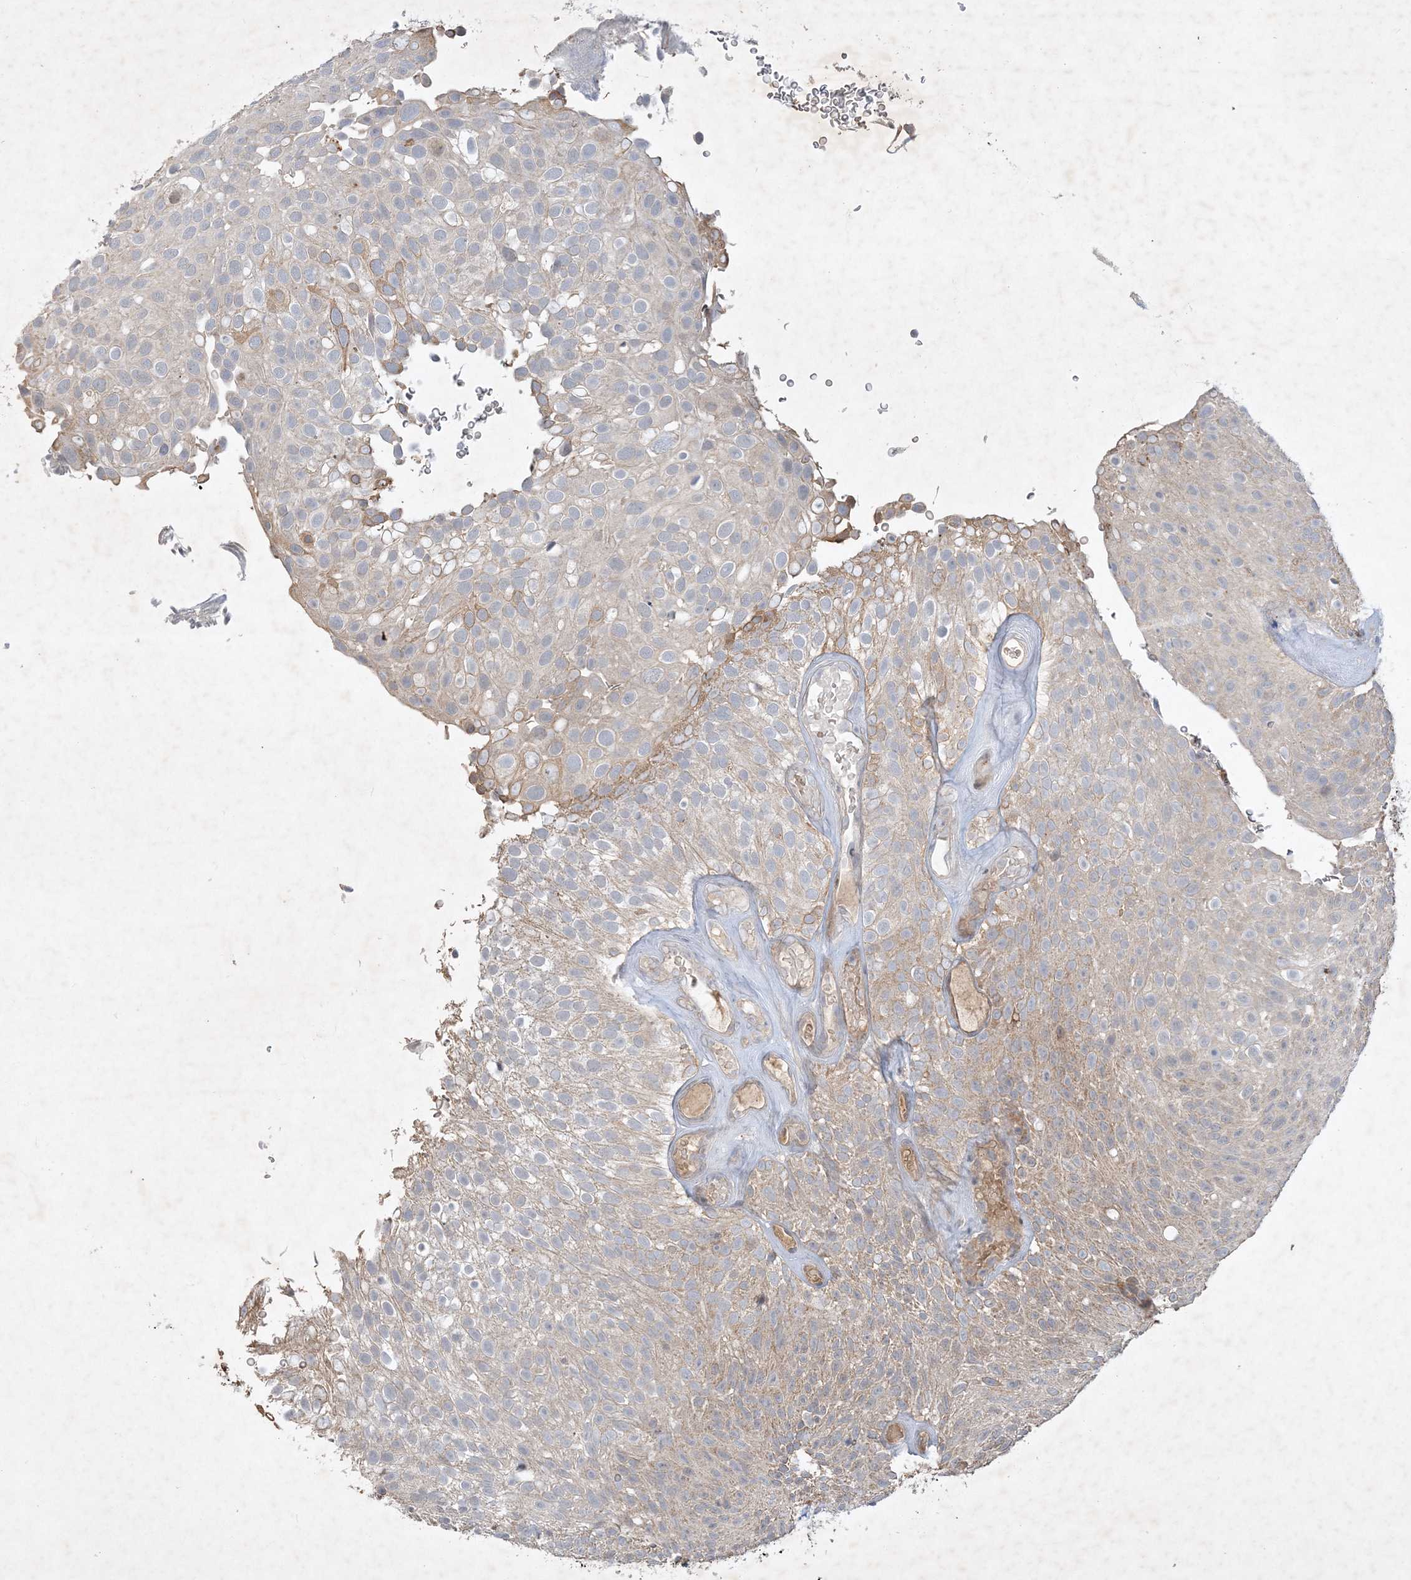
{"staining": {"intensity": "weak", "quantity": "<25%", "location": "cytoplasmic/membranous"}, "tissue": "urothelial cancer", "cell_type": "Tumor cells", "image_type": "cancer", "snomed": [{"axis": "morphology", "description": "Urothelial carcinoma, Low grade"}, {"axis": "topography", "description": "Urinary bladder"}], "caption": "A high-resolution micrograph shows immunohistochemistry (IHC) staining of low-grade urothelial carcinoma, which shows no significant expression in tumor cells.", "gene": "THG1L", "patient": {"sex": "male", "age": 78}}